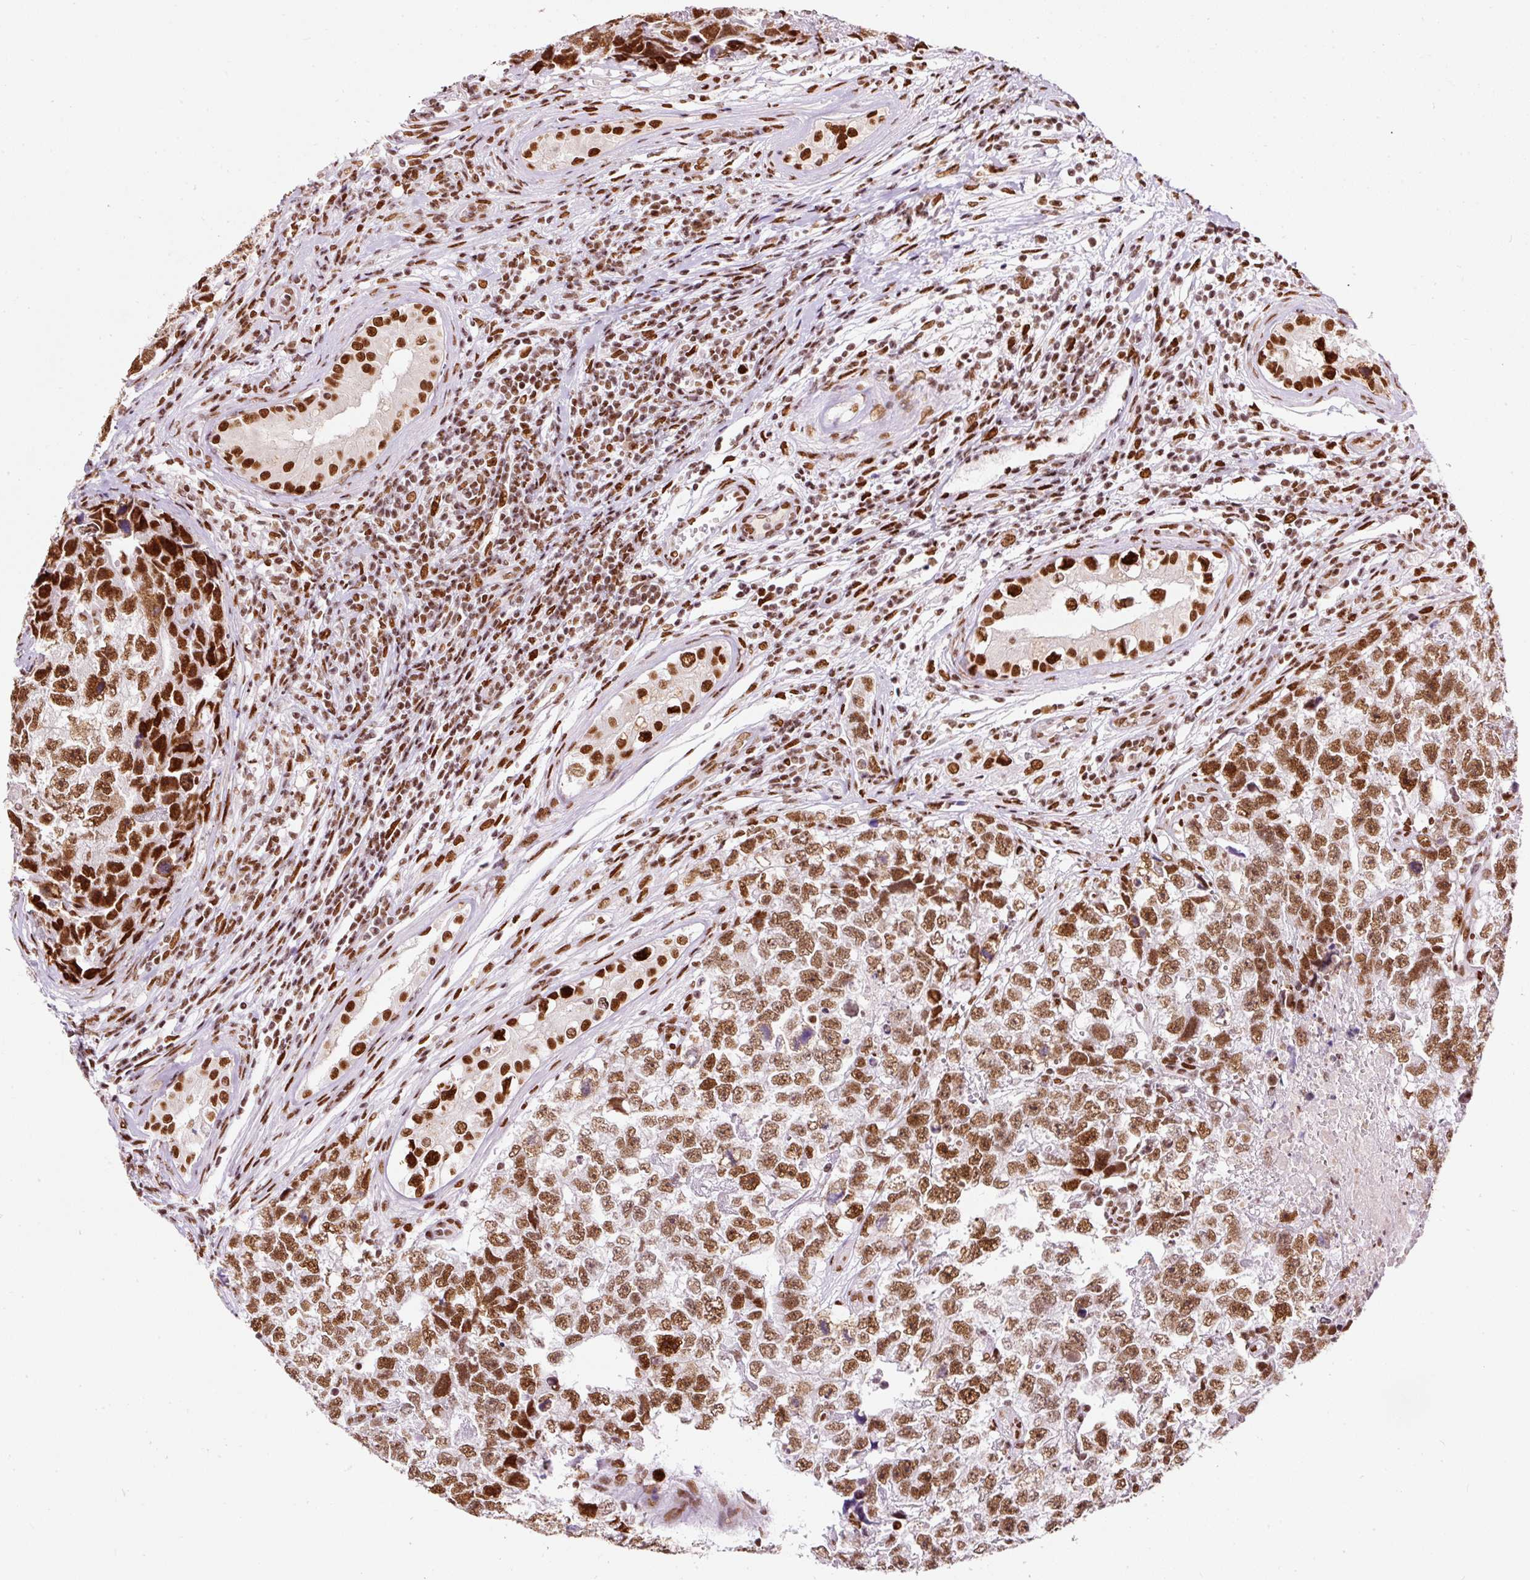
{"staining": {"intensity": "strong", "quantity": ">75%", "location": "nuclear"}, "tissue": "testis cancer", "cell_type": "Tumor cells", "image_type": "cancer", "snomed": [{"axis": "morphology", "description": "Carcinoma, Embryonal, NOS"}, {"axis": "topography", "description": "Testis"}], "caption": "Strong nuclear staining is seen in approximately >75% of tumor cells in embryonal carcinoma (testis).", "gene": "HNRNPC", "patient": {"sex": "male", "age": 22}}